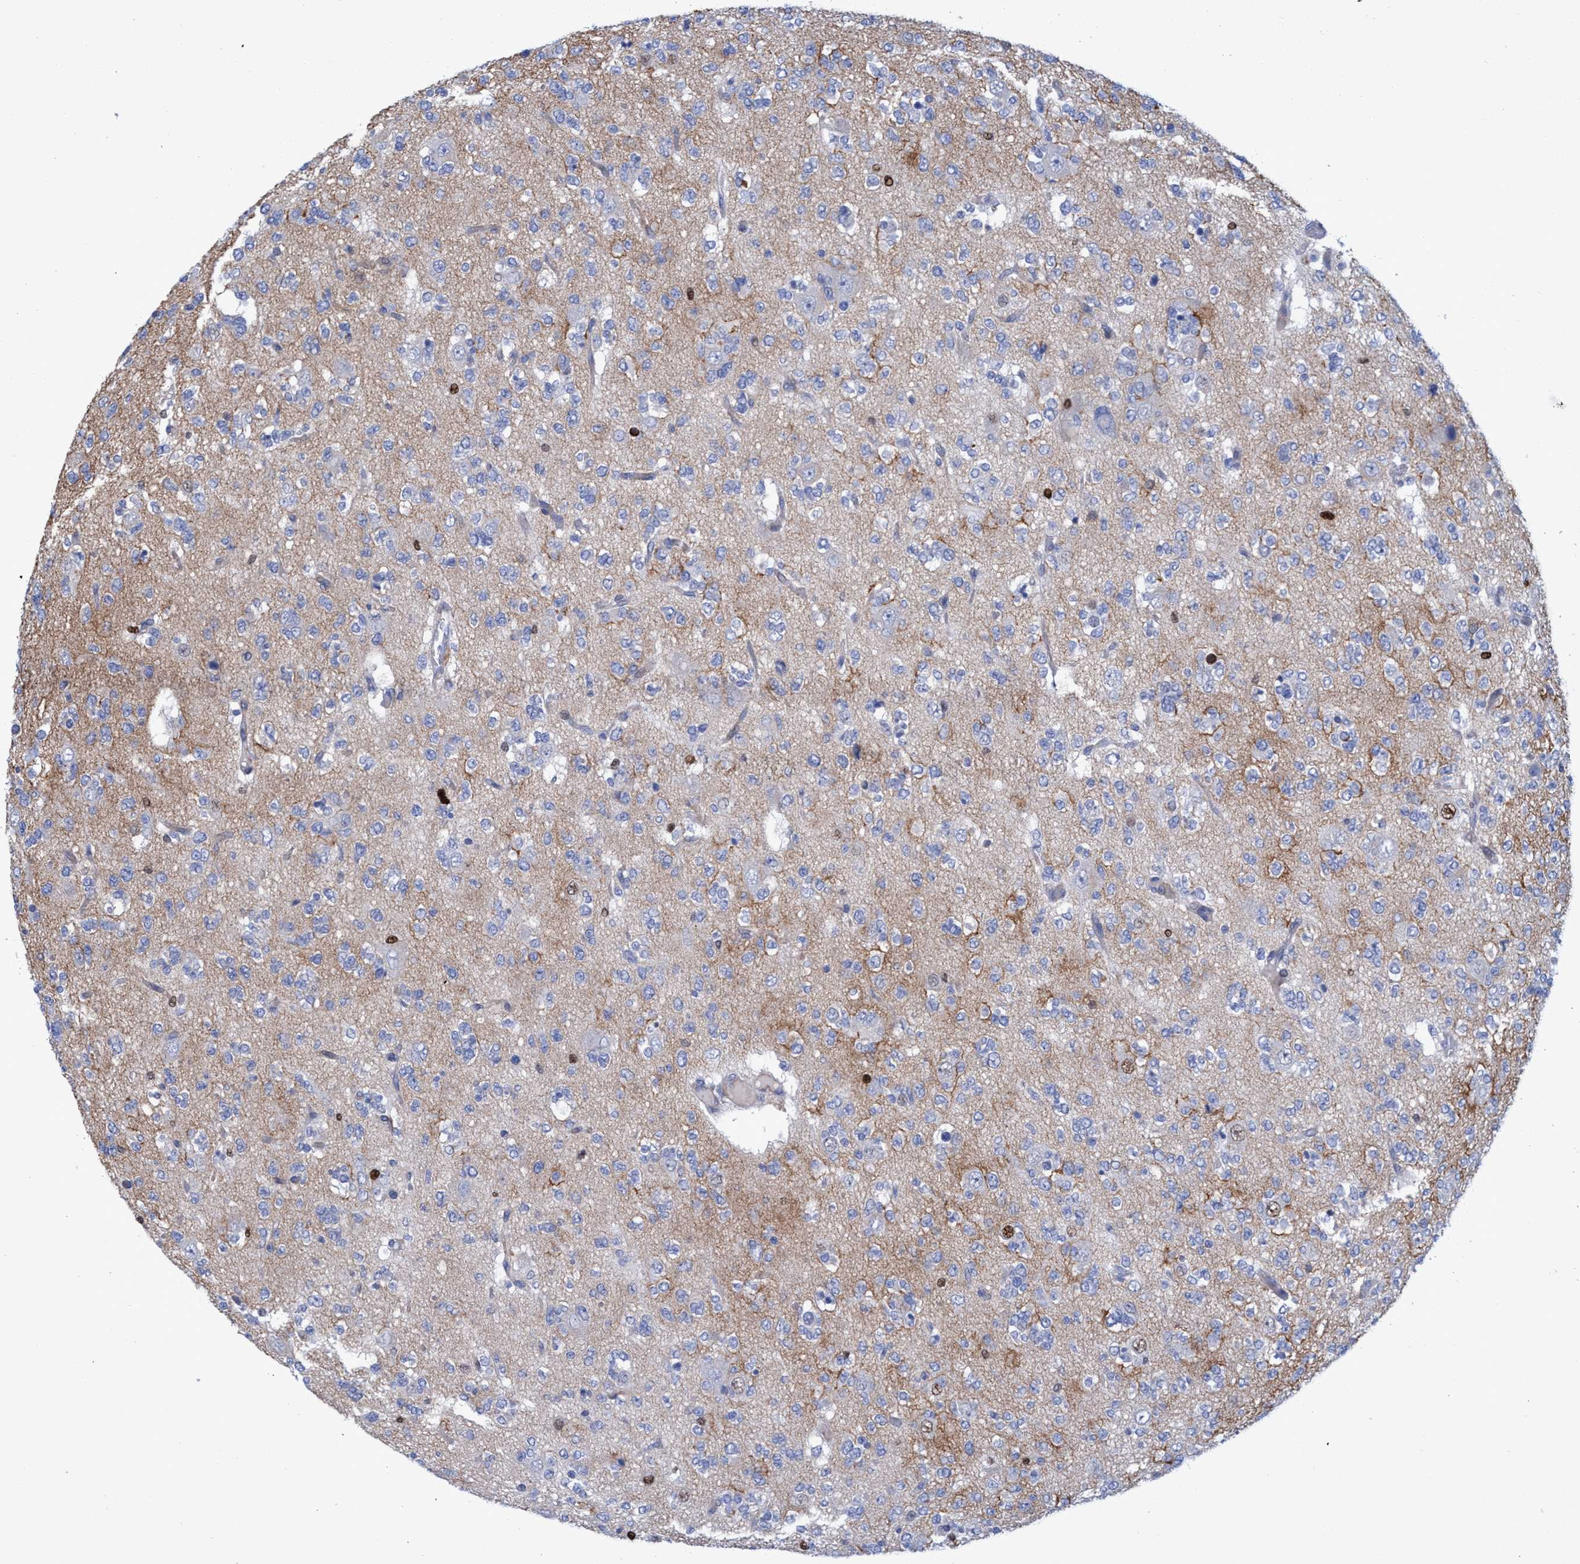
{"staining": {"intensity": "weak", "quantity": "<25%", "location": "cytoplasmic/membranous,nuclear"}, "tissue": "glioma", "cell_type": "Tumor cells", "image_type": "cancer", "snomed": [{"axis": "morphology", "description": "Glioma, malignant, Low grade"}, {"axis": "topography", "description": "Brain"}], "caption": "This is an IHC histopathology image of human glioma. There is no positivity in tumor cells.", "gene": "R3HCC1", "patient": {"sex": "male", "age": 38}}